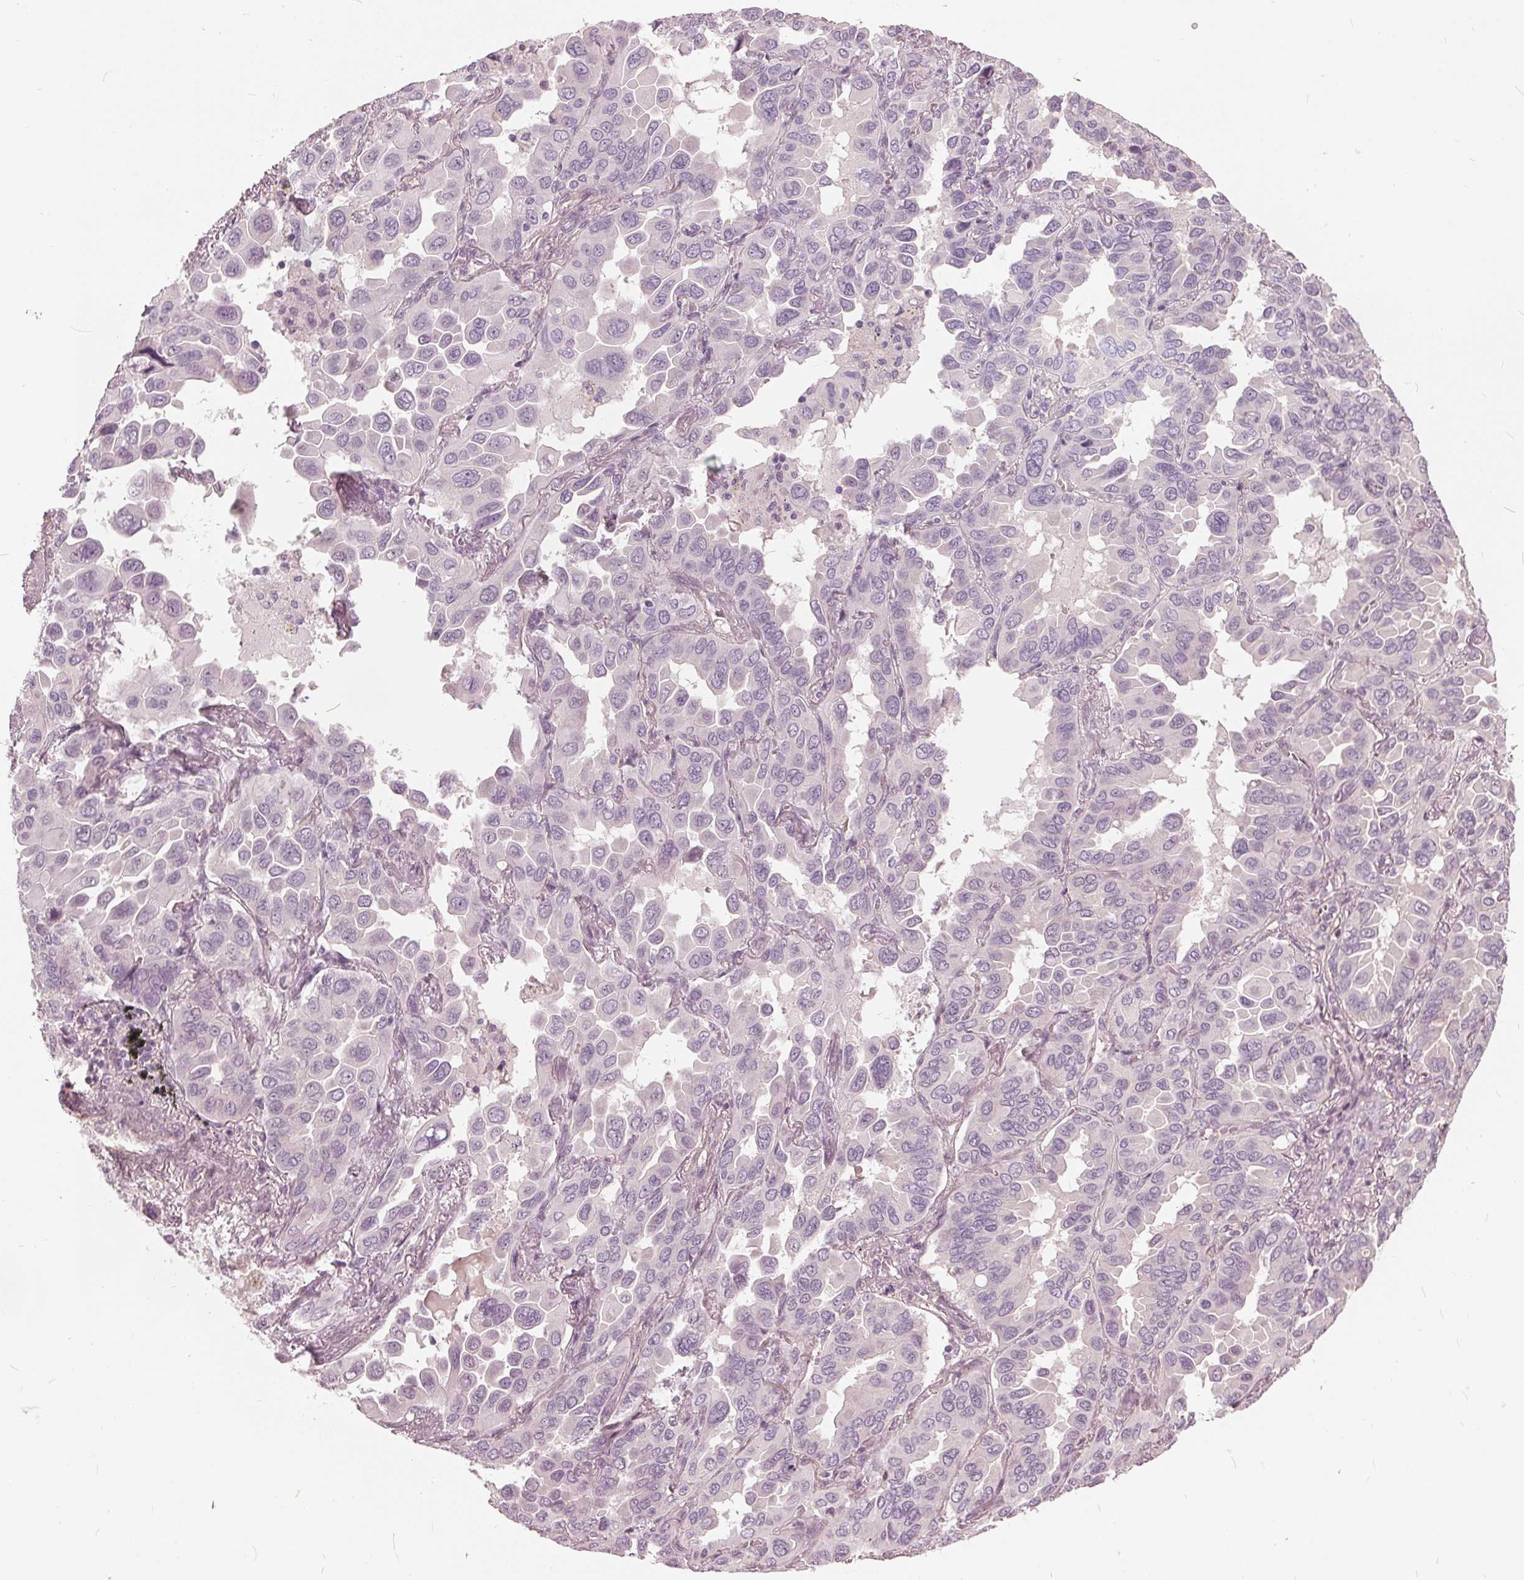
{"staining": {"intensity": "negative", "quantity": "none", "location": "none"}, "tissue": "lung cancer", "cell_type": "Tumor cells", "image_type": "cancer", "snomed": [{"axis": "morphology", "description": "Adenocarcinoma, NOS"}, {"axis": "topography", "description": "Lung"}], "caption": "A high-resolution histopathology image shows immunohistochemistry staining of lung adenocarcinoma, which demonstrates no significant positivity in tumor cells. (IHC, brightfield microscopy, high magnification).", "gene": "KLK13", "patient": {"sex": "male", "age": 64}}